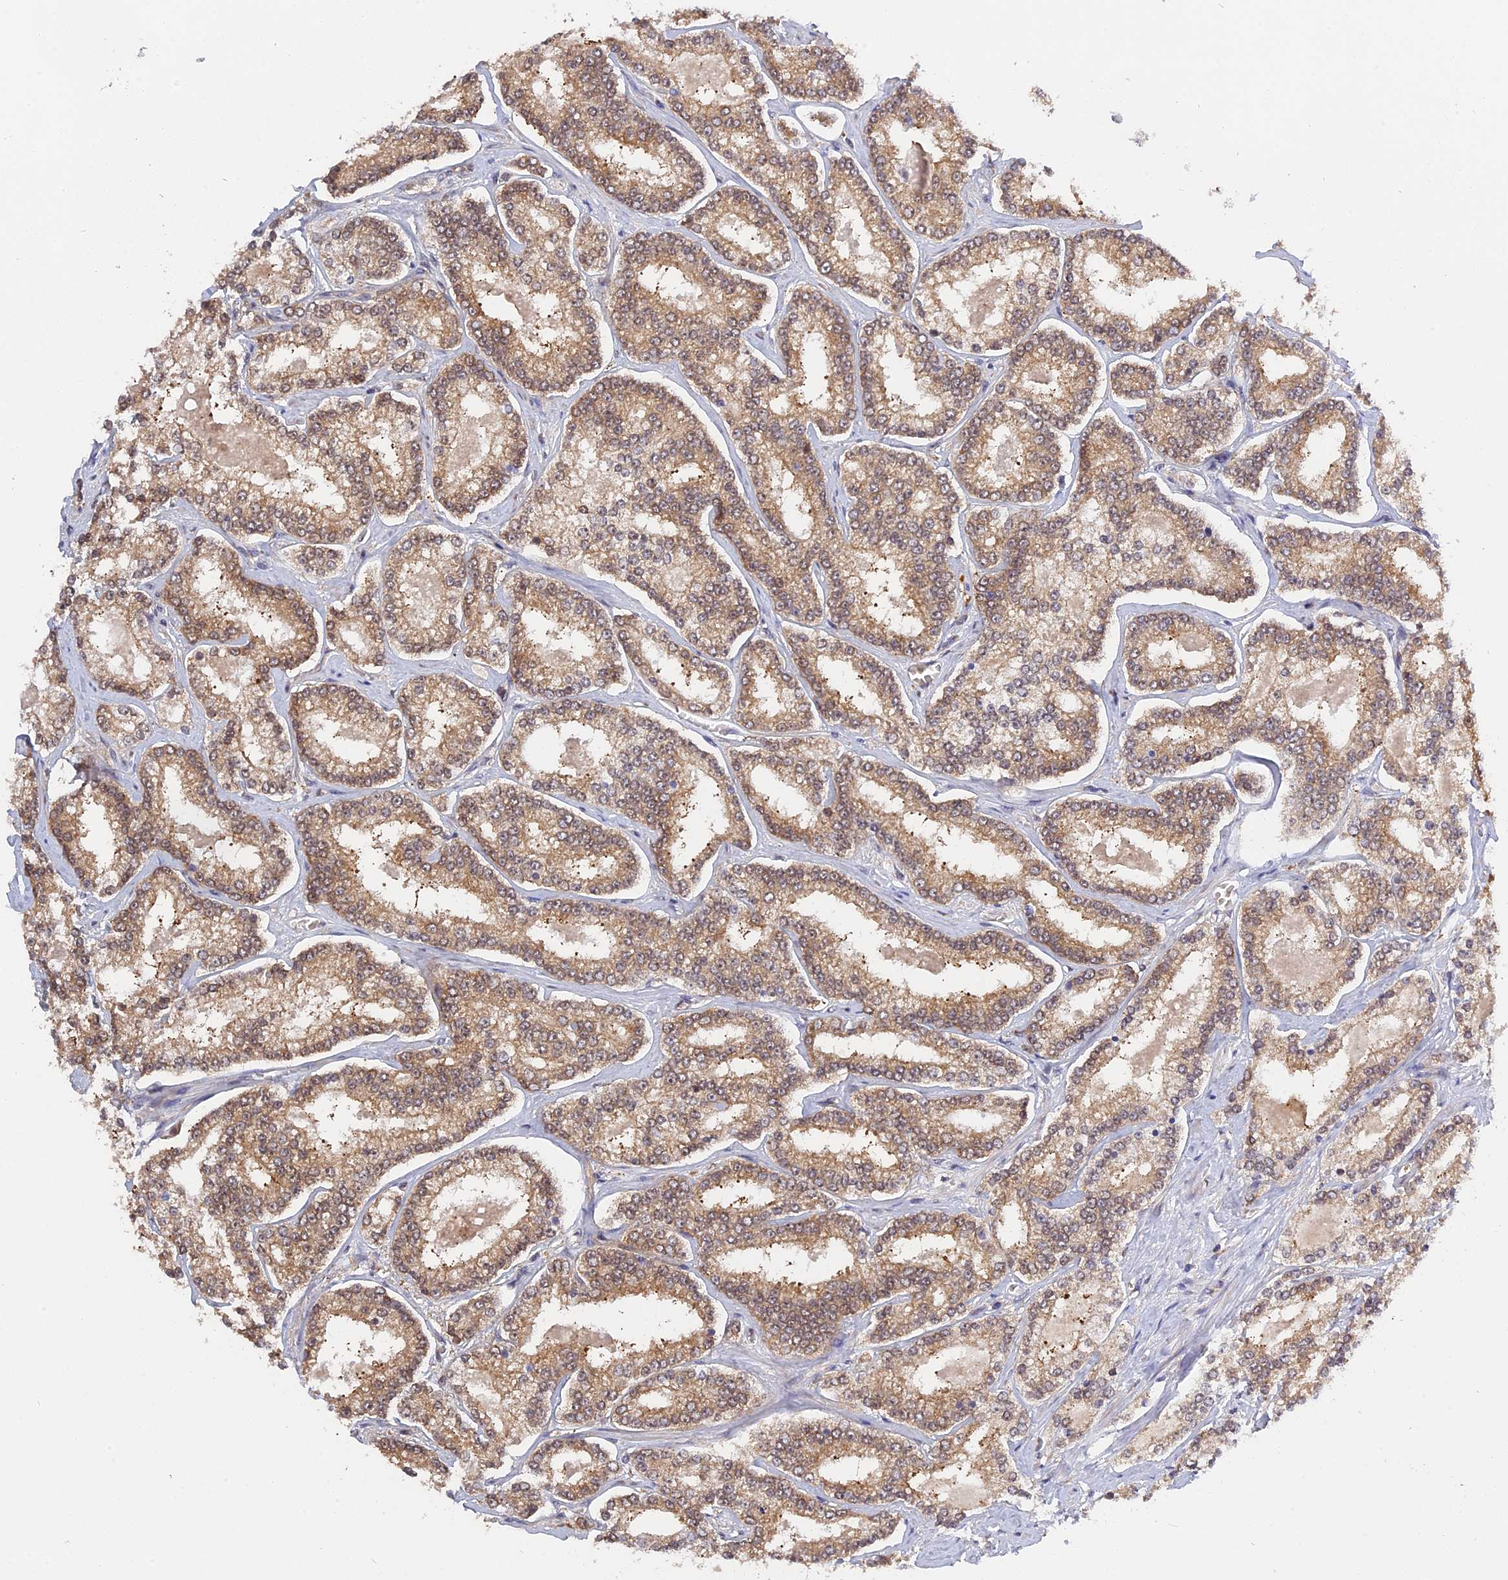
{"staining": {"intensity": "moderate", "quantity": ">75%", "location": "cytoplasmic/membranous,nuclear"}, "tissue": "prostate cancer", "cell_type": "Tumor cells", "image_type": "cancer", "snomed": [{"axis": "morphology", "description": "Normal tissue, NOS"}, {"axis": "morphology", "description": "Adenocarcinoma, High grade"}, {"axis": "topography", "description": "Prostate"}], "caption": "A photomicrograph showing moderate cytoplasmic/membranous and nuclear expression in about >75% of tumor cells in high-grade adenocarcinoma (prostate), as visualized by brown immunohistochemical staining.", "gene": "ZNF428", "patient": {"sex": "male", "age": 83}}